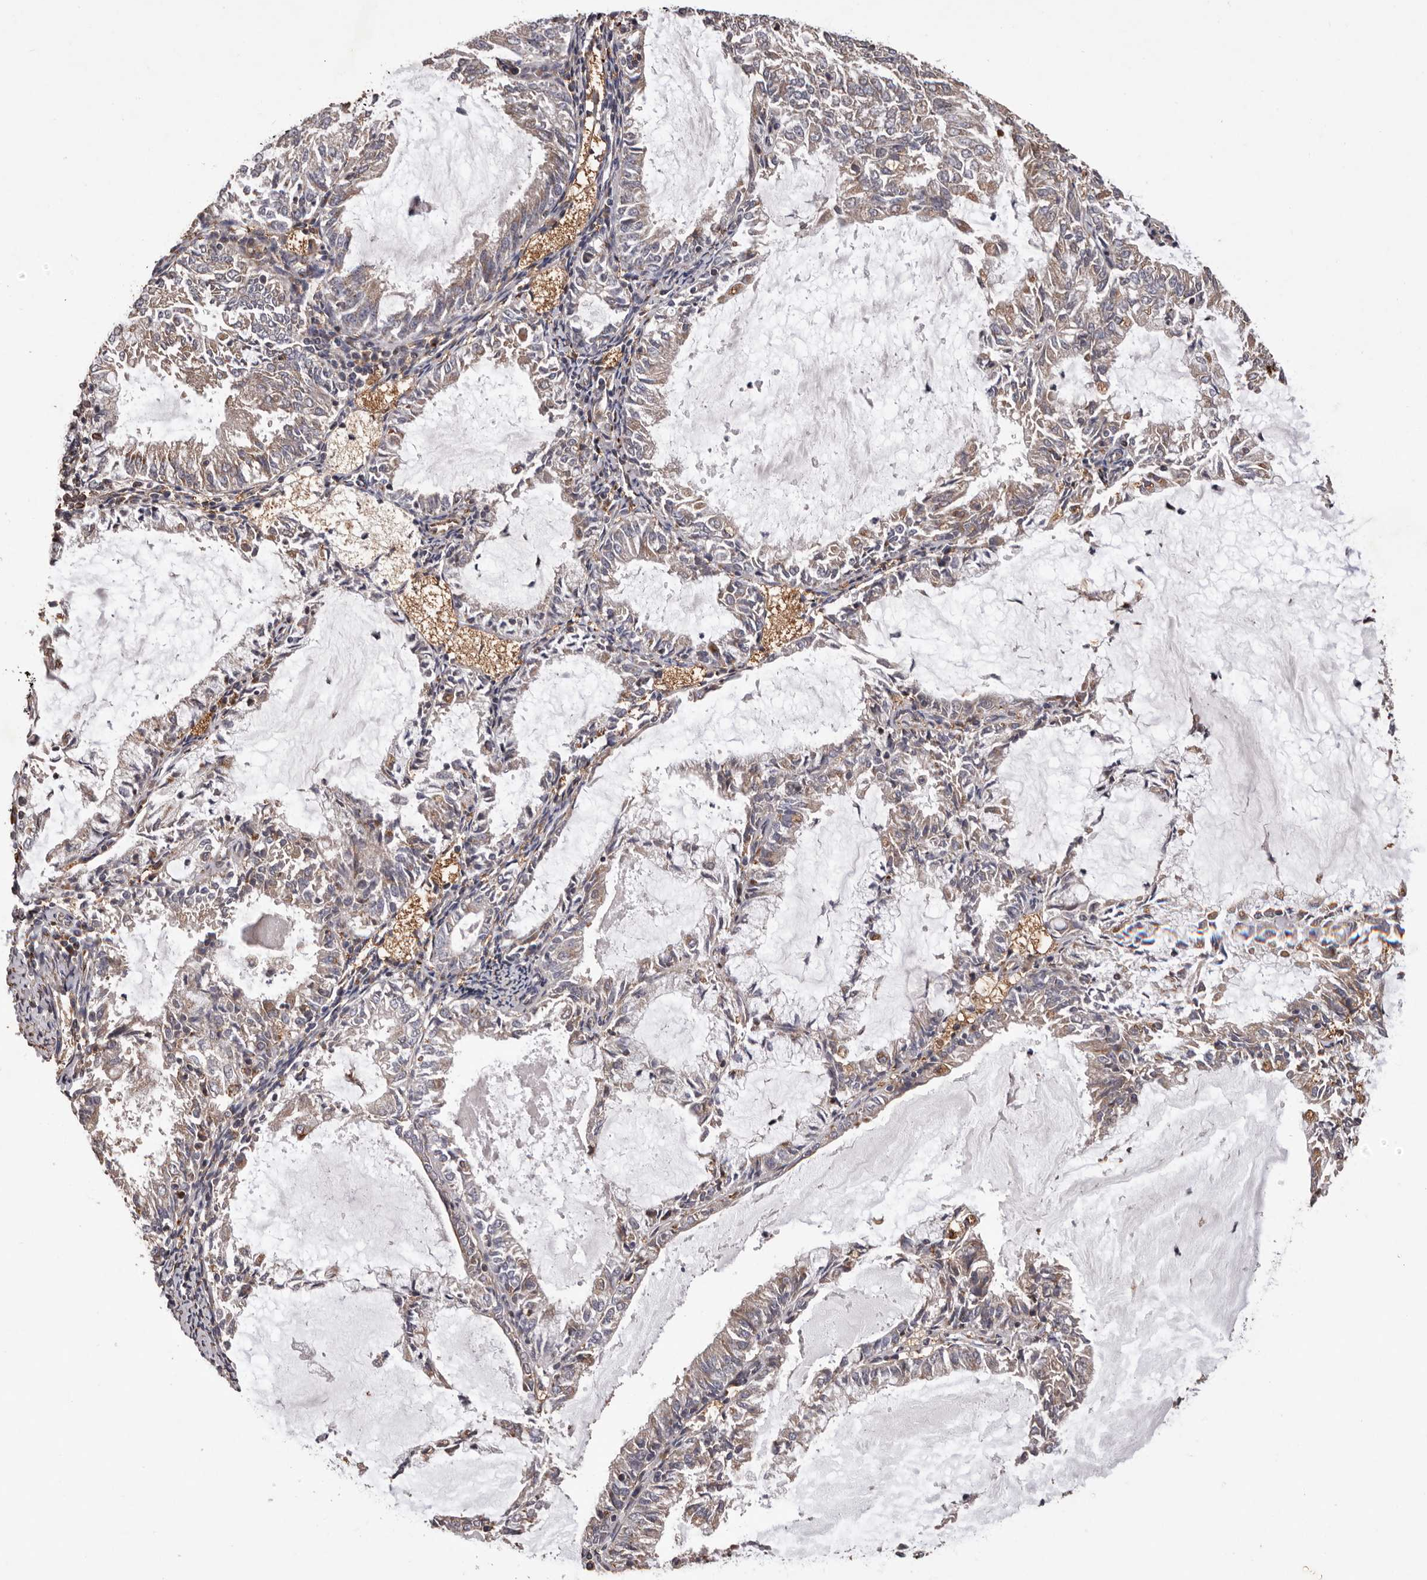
{"staining": {"intensity": "weak", "quantity": "25%-75%", "location": "cytoplasmic/membranous"}, "tissue": "endometrial cancer", "cell_type": "Tumor cells", "image_type": "cancer", "snomed": [{"axis": "morphology", "description": "Adenocarcinoma, NOS"}, {"axis": "topography", "description": "Endometrium"}], "caption": "Human endometrial adenocarcinoma stained with a protein marker shows weak staining in tumor cells.", "gene": "GADD45B", "patient": {"sex": "female", "age": 57}}